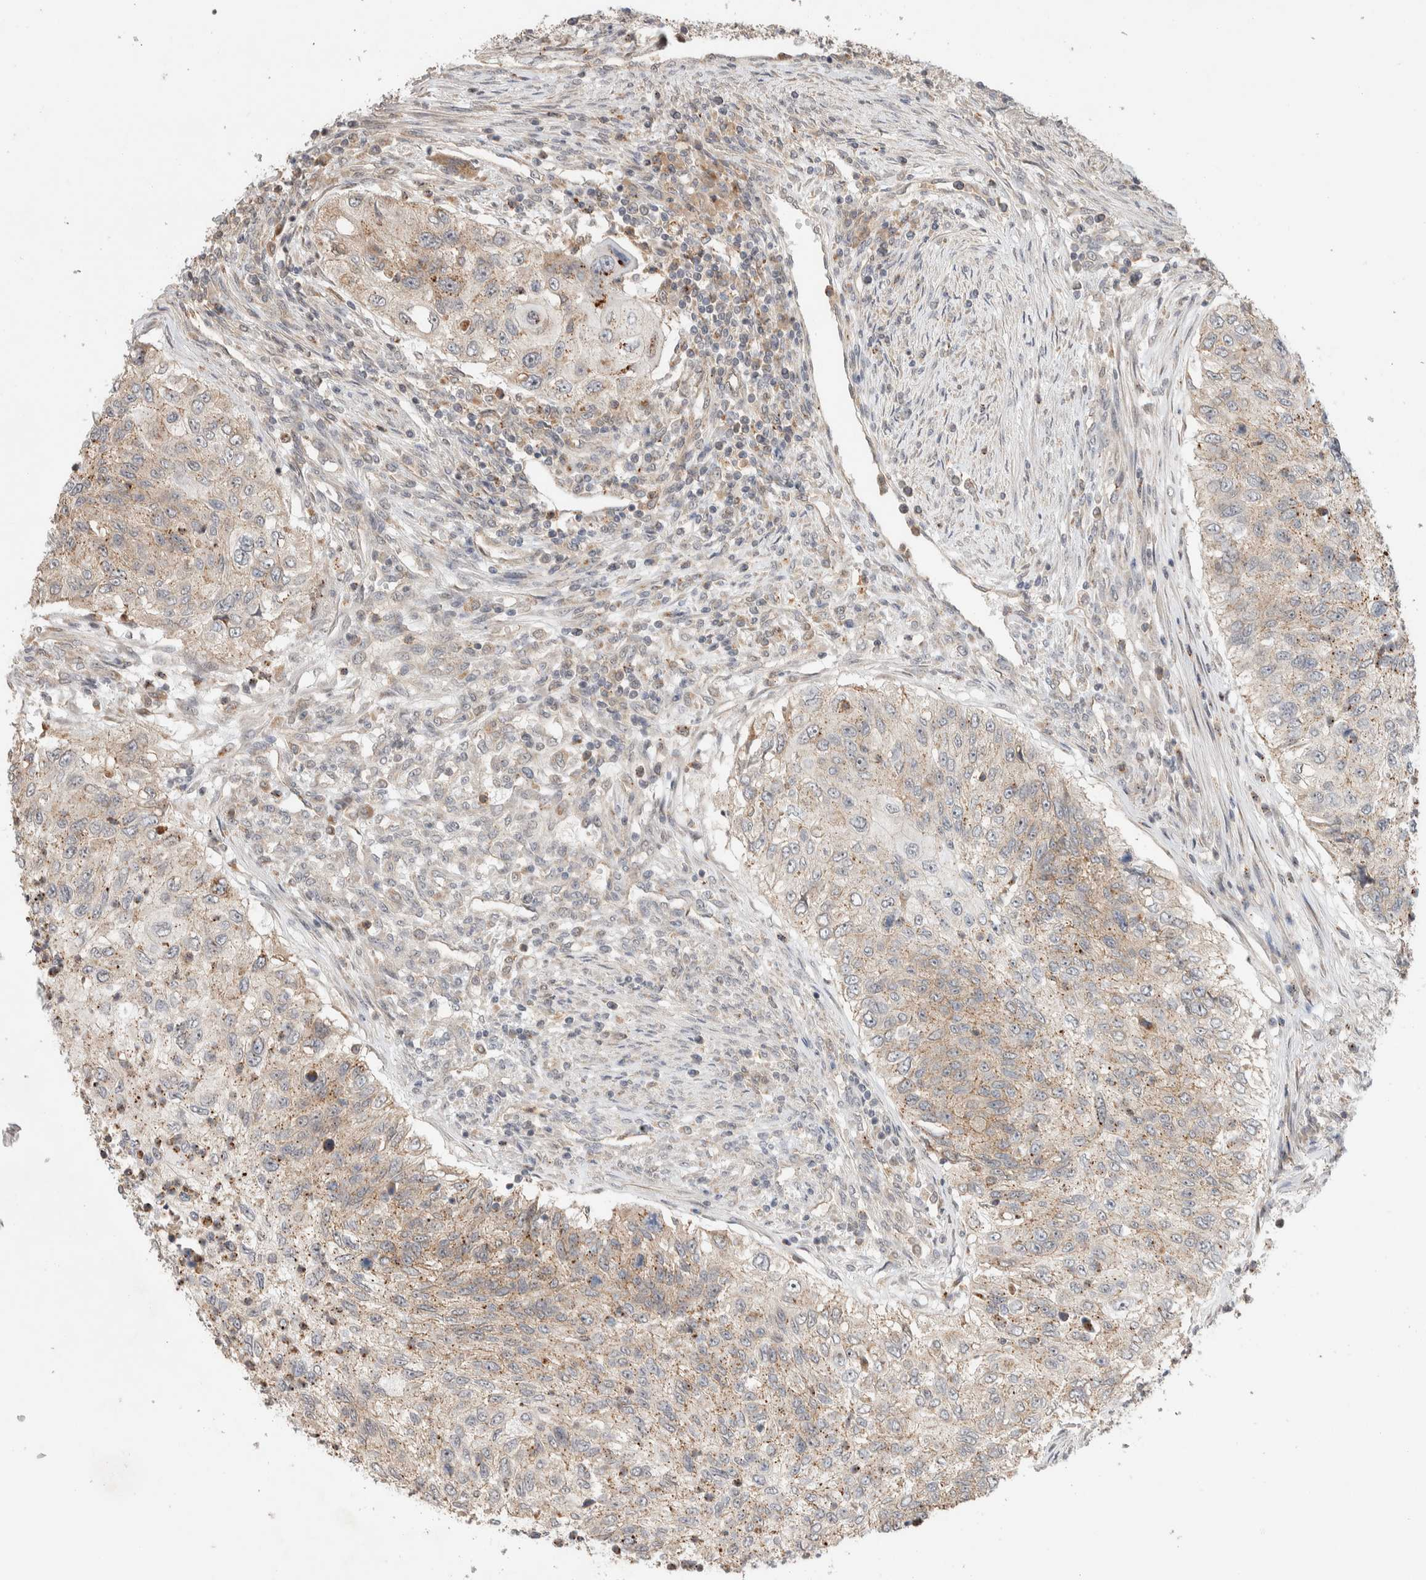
{"staining": {"intensity": "weak", "quantity": ">75%", "location": "cytoplasmic/membranous"}, "tissue": "urothelial cancer", "cell_type": "Tumor cells", "image_type": "cancer", "snomed": [{"axis": "morphology", "description": "Urothelial carcinoma, High grade"}, {"axis": "topography", "description": "Urinary bladder"}], "caption": "Protein expression by immunohistochemistry shows weak cytoplasmic/membranous positivity in approximately >75% of tumor cells in high-grade urothelial carcinoma. (brown staining indicates protein expression, while blue staining denotes nuclei).", "gene": "DEPTOR", "patient": {"sex": "female", "age": 60}}